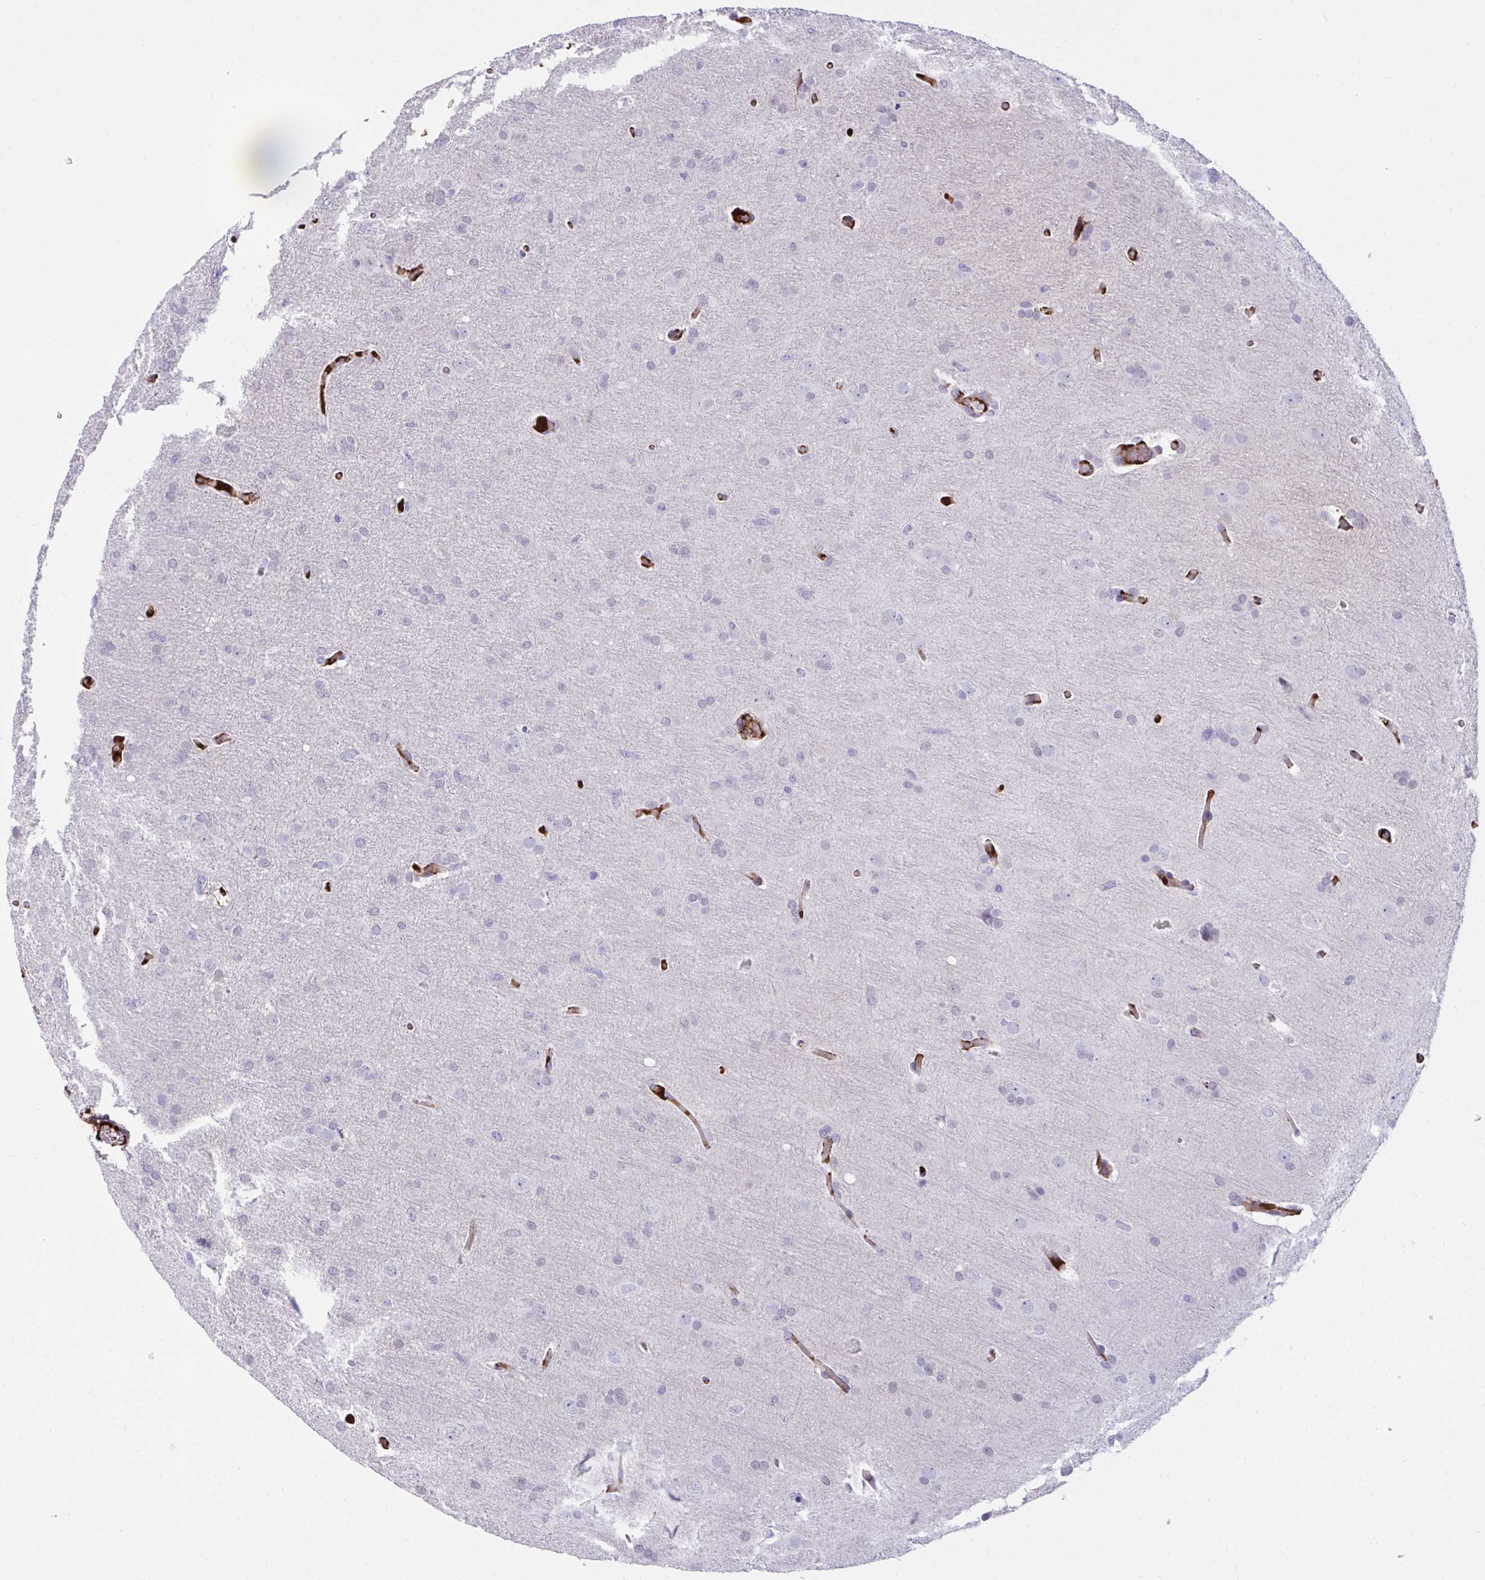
{"staining": {"intensity": "negative", "quantity": "none", "location": "none"}, "tissue": "glioma", "cell_type": "Tumor cells", "image_type": "cancer", "snomed": [{"axis": "morphology", "description": "Glioma, malignant, High grade"}, {"axis": "topography", "description": "Brain"}], "caption": "This is an immunohistochemistry photomicrograph of human malignant high-grade glioma. There is no expression in tumor cells.", "gene": "F2", "patient": {"sex": "male", "age": 53}}